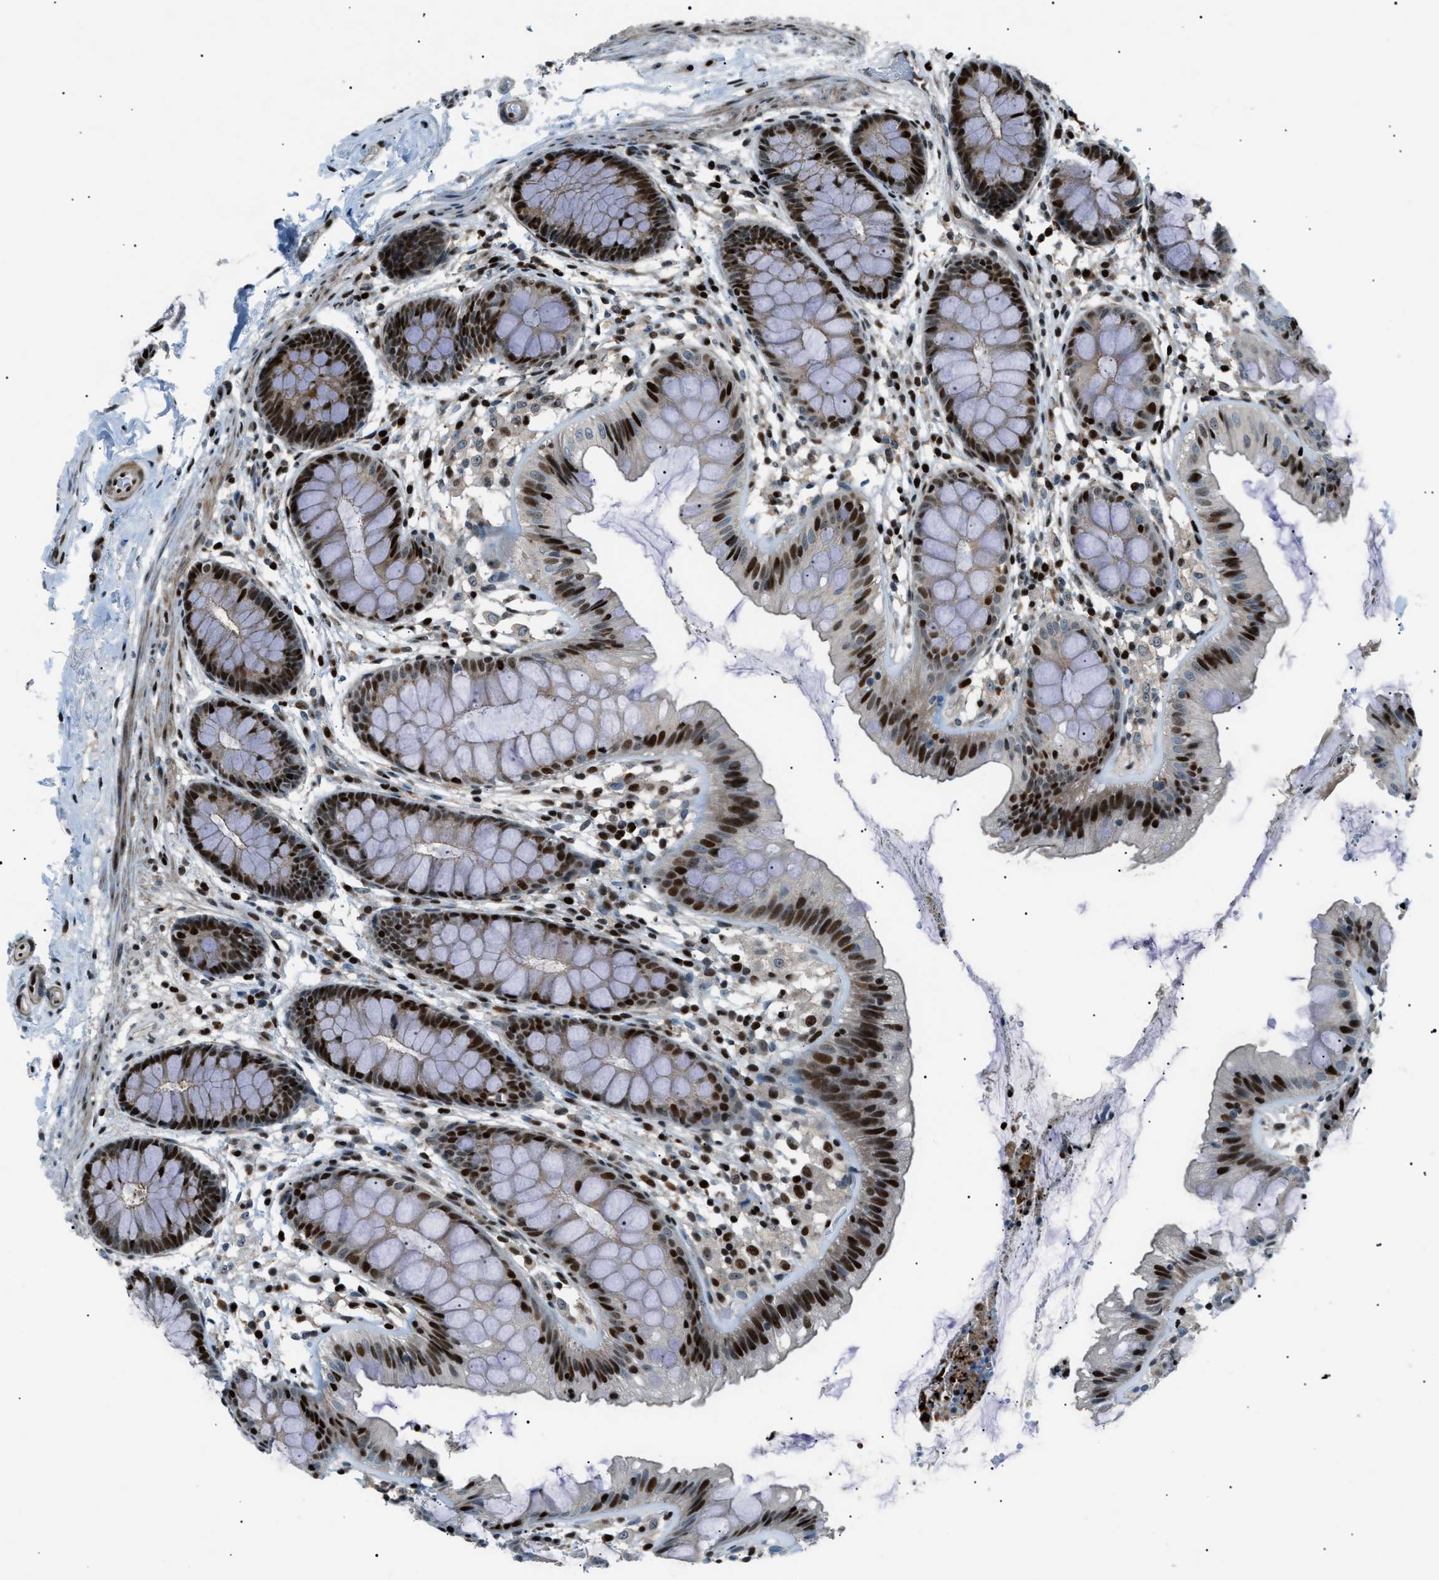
{"staining": {"intensity": "strong", "quantity": ">75%", "location": "nuclear"}, "tissue": "colon", "cell_type": "Endothelial cells", "image_type": "normal", "snomed": [{"axis": "morphology", "description": "Normal tissue, NOS"}, {"axis": "topography", "description": "Colon"}], "caption": "Colon stained with IHC exhibits strong nuclear staining in about >75% of endothelial cells.", "gene": "PRKX", "patient": {"sex": "female", "age": 56}}